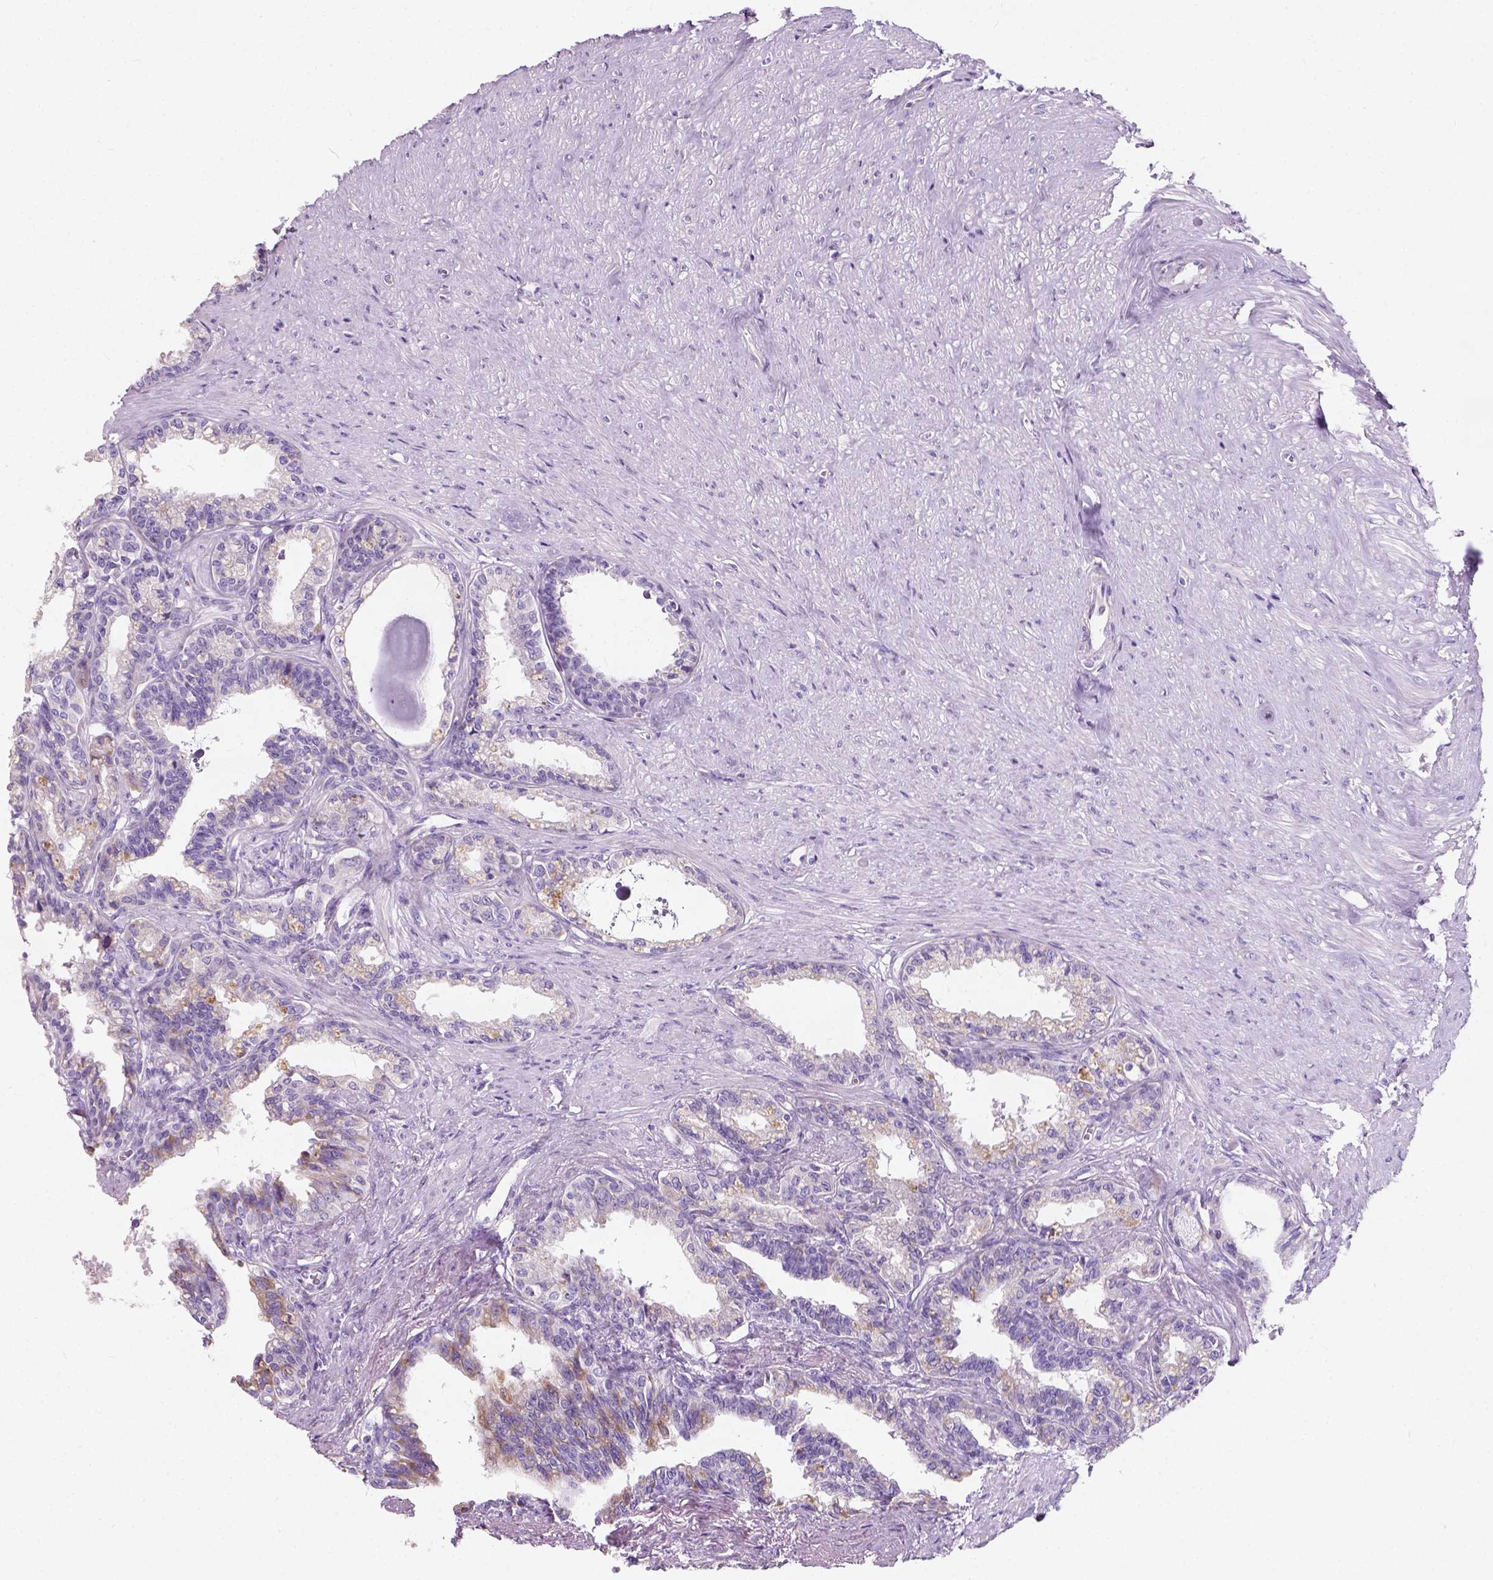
{"staining": {"intensity": "weak", "quantity": "<25%", "location": "cytoplasmic/membranous"}, "tissue": "seminal vesicle", "cell_type": "Glandular cells", "image_type": "normal", "snomed": [{"axis": "morphology", "description": "Normal tissue, NOS"}, {"axis": "morphology", "description": "Urothelial carcinoma, NOS"}, {"axis": "topography", "description": "Urinary bladder"}, {"axis": "topography", "description": "Seminal veicle"}], "caption": "Immunohistochemistry histopathology image of benign seminal vesicle: seminal vesicle stained with DAB demonstrates no significant protein expression in glandular cells.", "gene": "CHODL", "patient": {"sex": "male", "age": 76}}